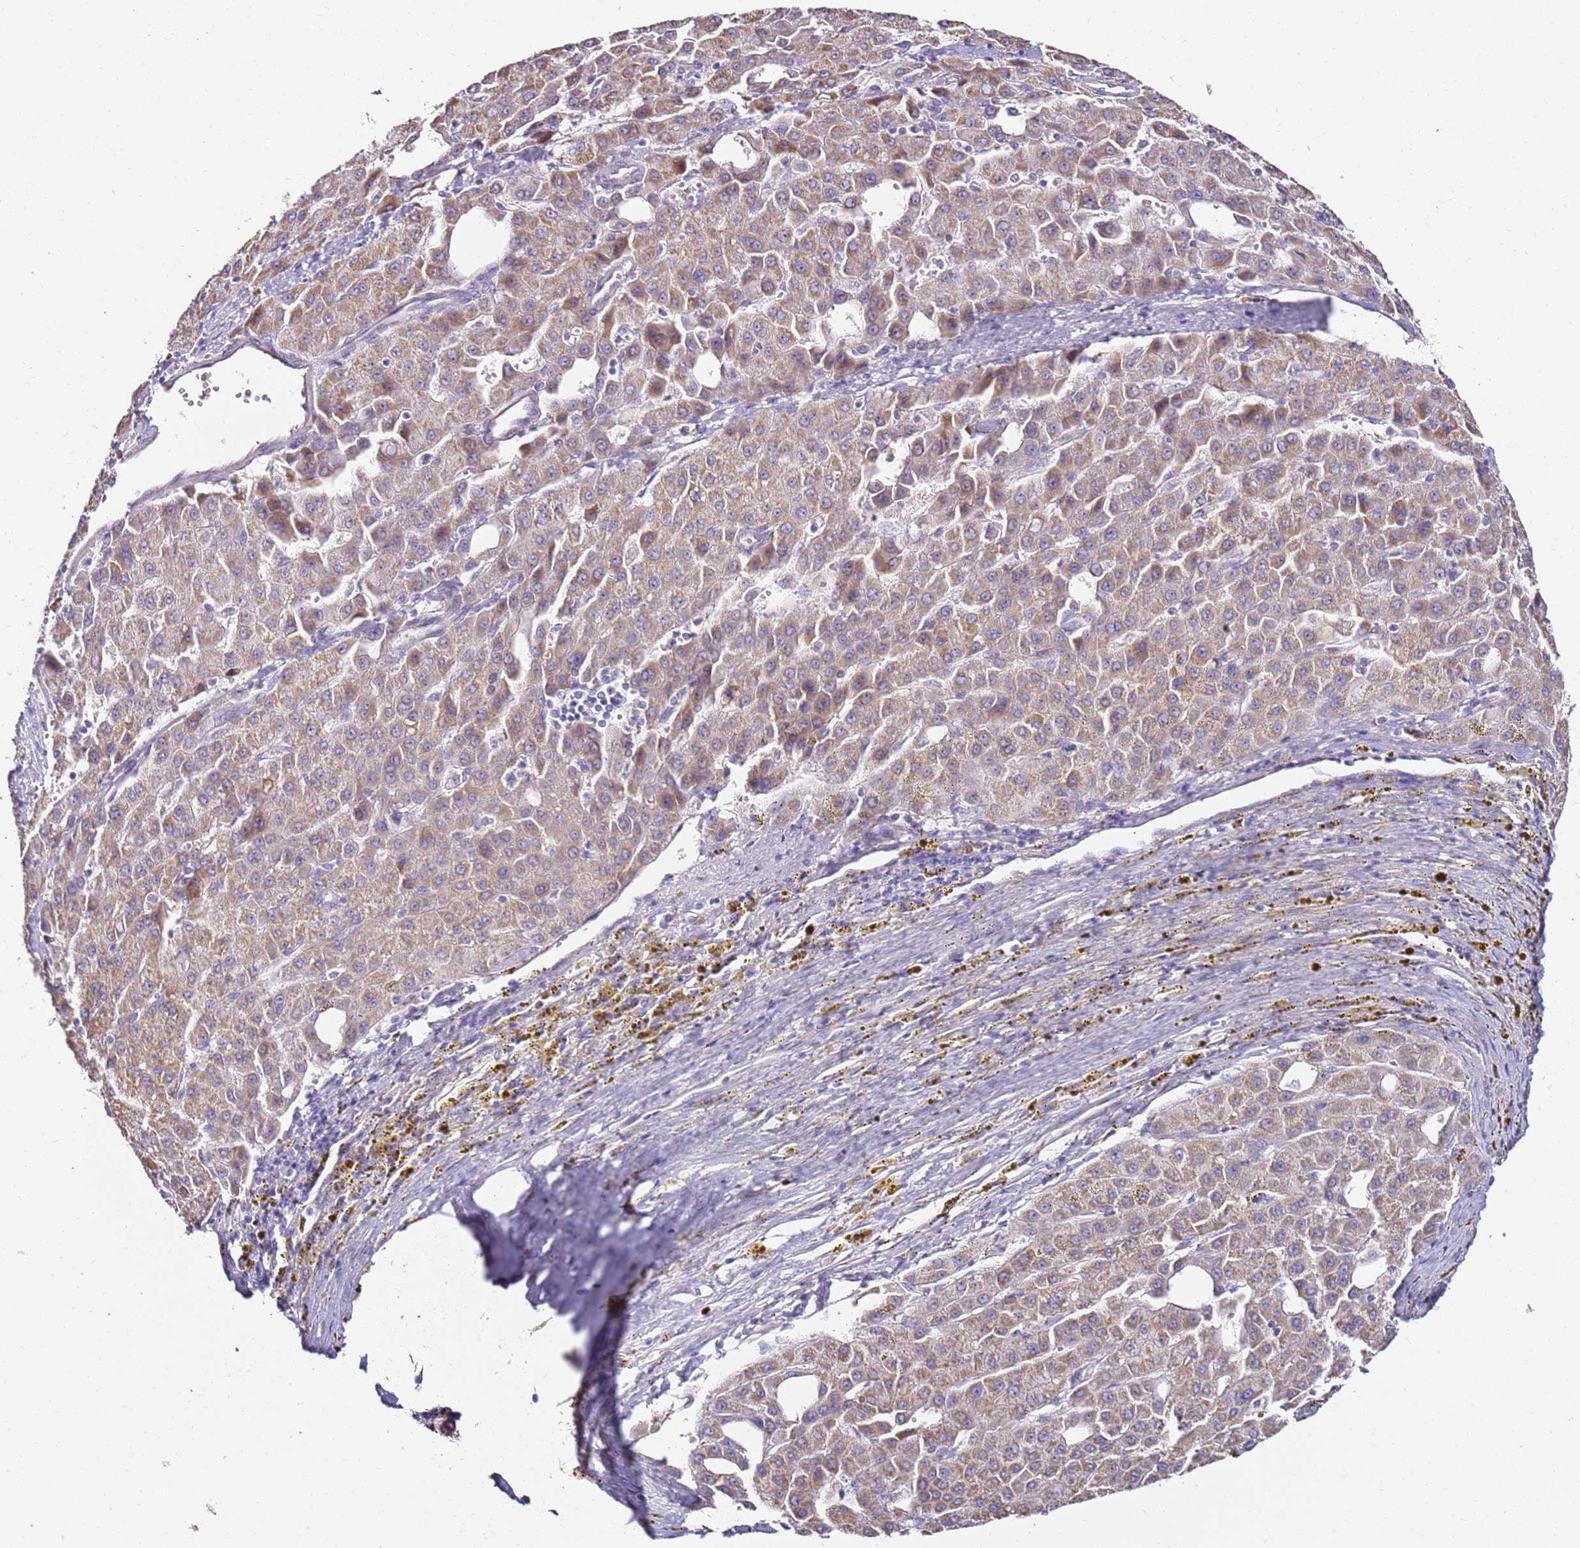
{"staining": {"intensity": "moderate", "quantity": ">75%", "location": "cytoplasmic/membranous"}, "tissue": "liver cancer", "cell_type": "Tumor cells", "image_type": "cancer", "snomed": [{"axis": "morphology", "description": "Carcinoma, Hepatocellular, NOS"}, {"axis": "topography", "description": "Liver"}], "caption": "Liver cancer stained with DAB immunohistochemistry (IHC) displays medium levels of moderate cytoplasmic/membranous expression in about >75% of tumor cells.", "gene": "MYBPC3", "patient": {"sex": "male", "age": 47}}